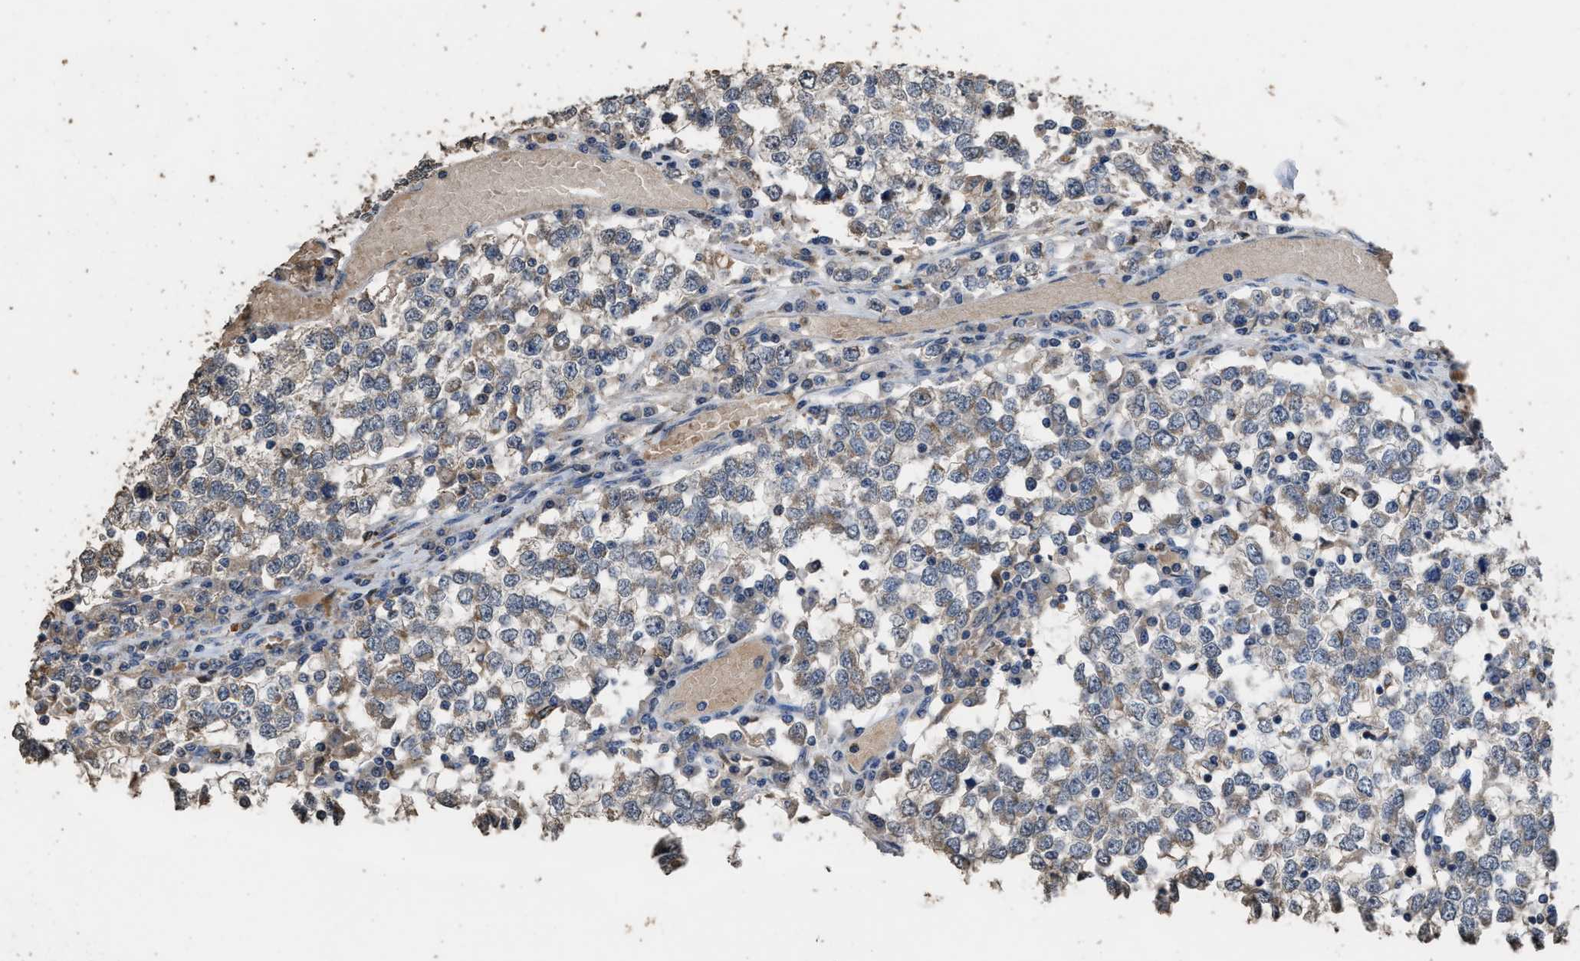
{"staining": {"intensity": "weak", "quantity": "25%-75%", "location": "cytoplasmic/membranous"}, "tissue": "testis cancer", "cell_type": "Tumor cells", "image_type": "cancer", "snomed": [{"axis": "morphology", "description": "Seminoma, NOS"}, {"axis": "topography", "description": "Testis"}], "caption": "The micrograph exhibits staining of seminoma (testis), revealing weak cytoplasmic/membranous protein positivity (brown color) within tumor cells.", "gene": "TDRKH", "patient": {"sex": "male", "age": 65}}